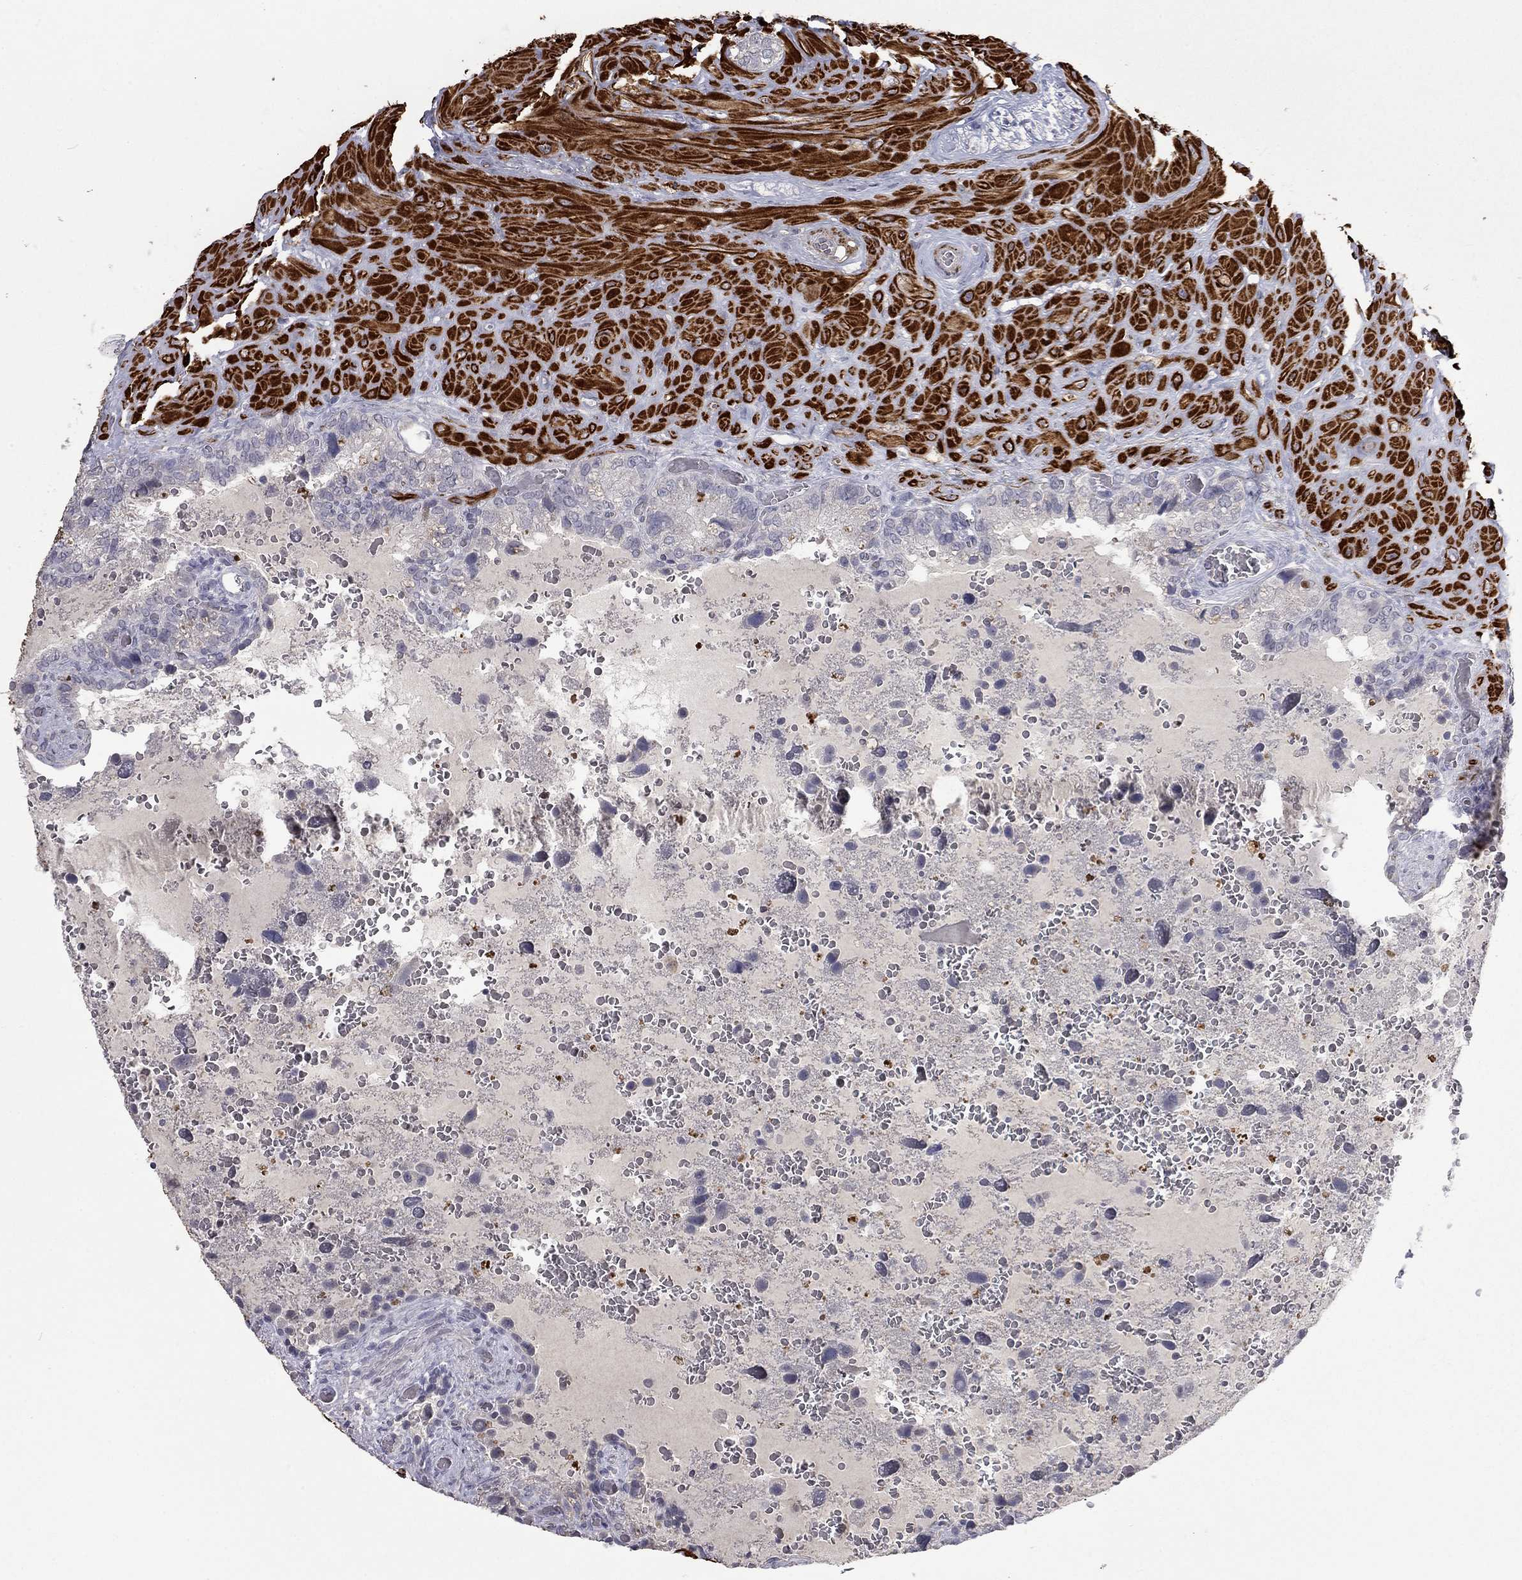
{"staining": {"intensity": "negative", "quantity": "none", "location": "none"}, "tissue": "prostate cancer", "cell_type": "Tumor cells", "image_type": "cancer", "snomed": [{"axis": "morphology", "description": "Adenocarcinoma, NOS"}, {"axis": "topography", "description": "Prostate and seminal vesicle, NOS"}], "caption": "This is a image of IHC staining of prostate cancer (adenocarcinoma), which shows no positivity in tumor cells. (DAB immunohistochemistry visualized using brightfield microscopy, high magnification).", "gene": "IP6K3", "patient": {"sex": "male", "age": 62}}